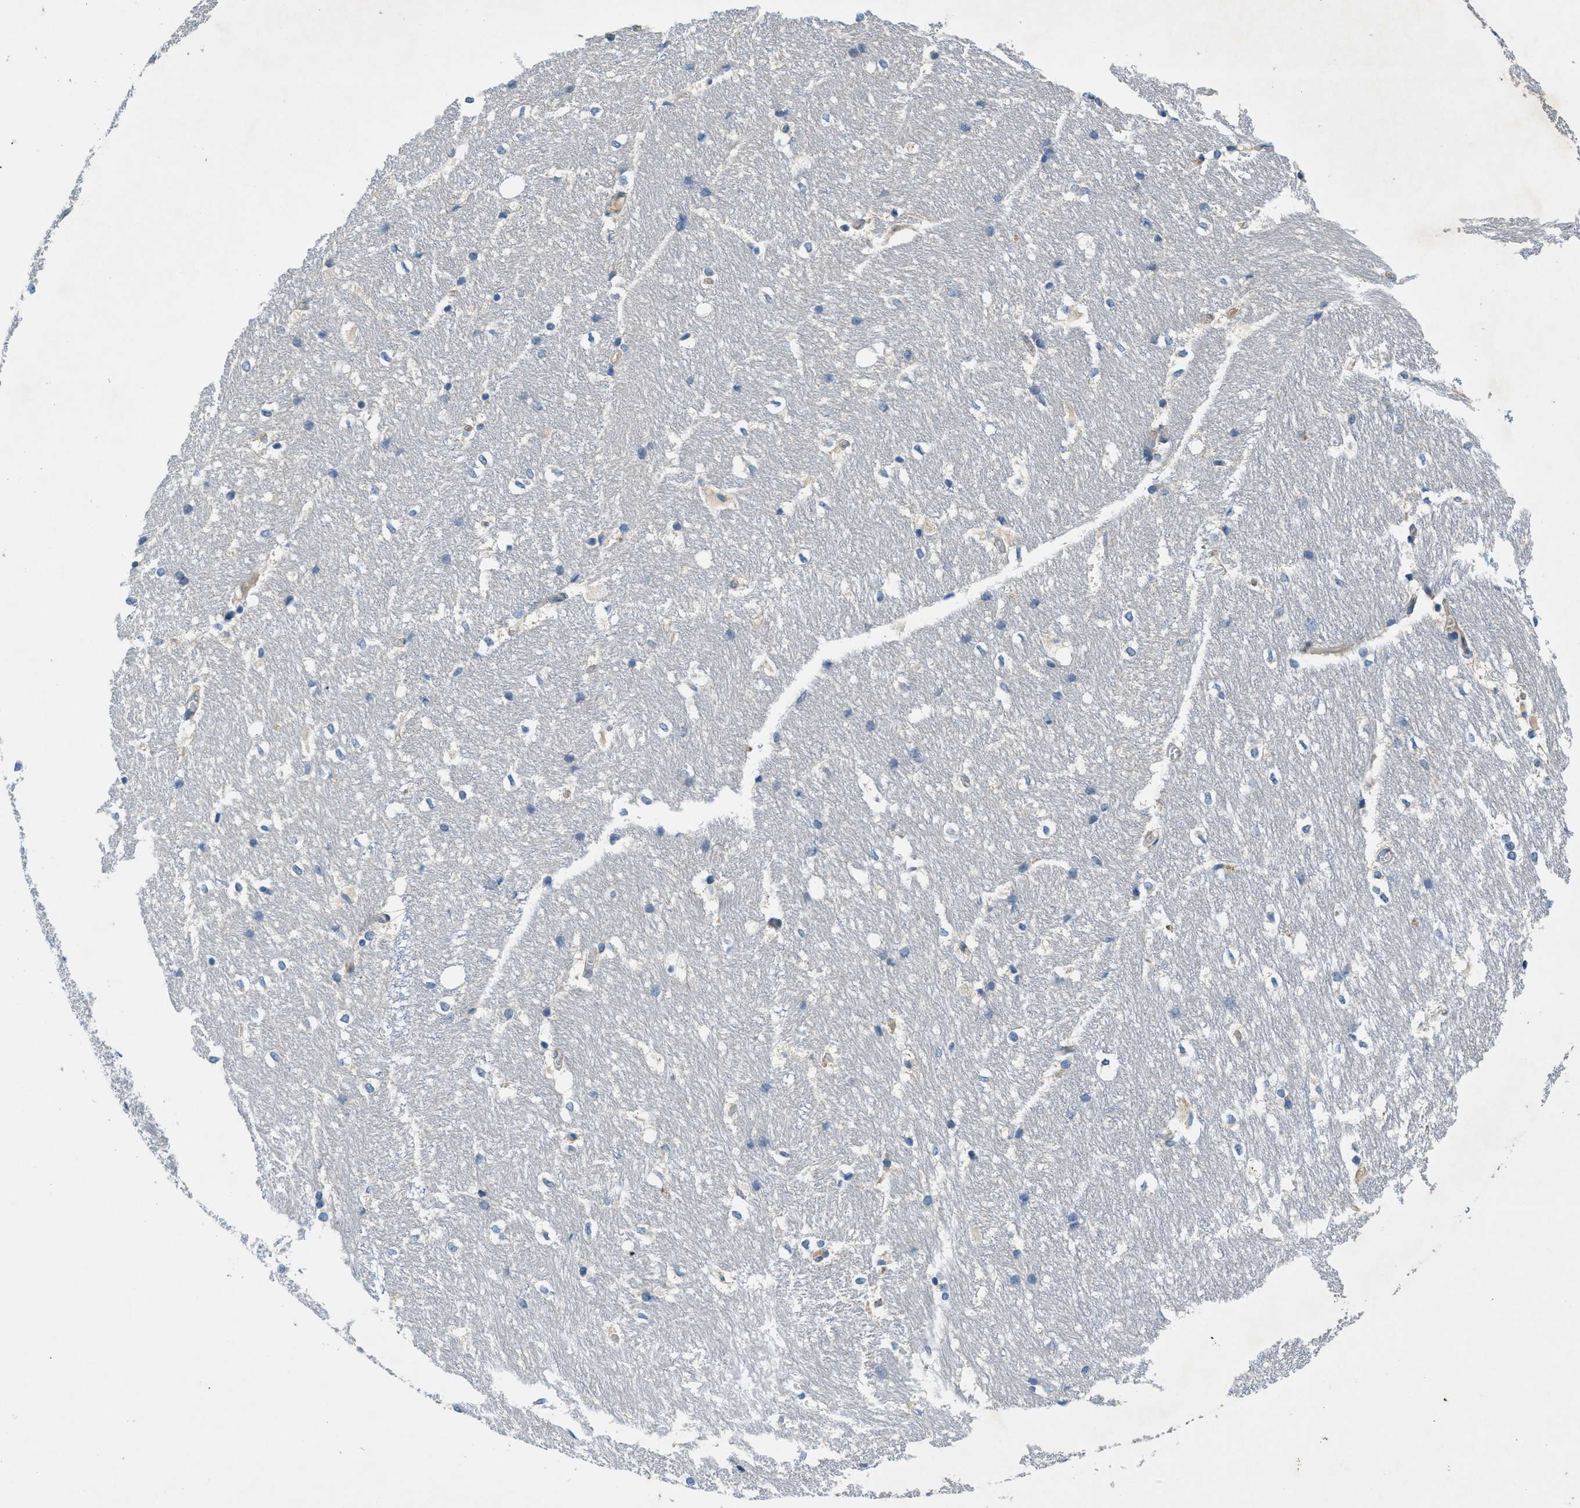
{"staining": {"intensity": "negative", "quantity": "none", "location": "none"}, "tissue": "hippocampus", "cell_type": "Glial cells", "image_type": "normal", "snomed": [{"axis": "morphology", "description": "Normal tissue, NOS"}, {"axis": "topography", "description": "Hippocampus"}], "caption": "This is an IHC photomicrograph of benign hippocampus. There is no staining in glial cells.", "gene": "RIPK2", "patient": {"sex": "female", "age": 19}}